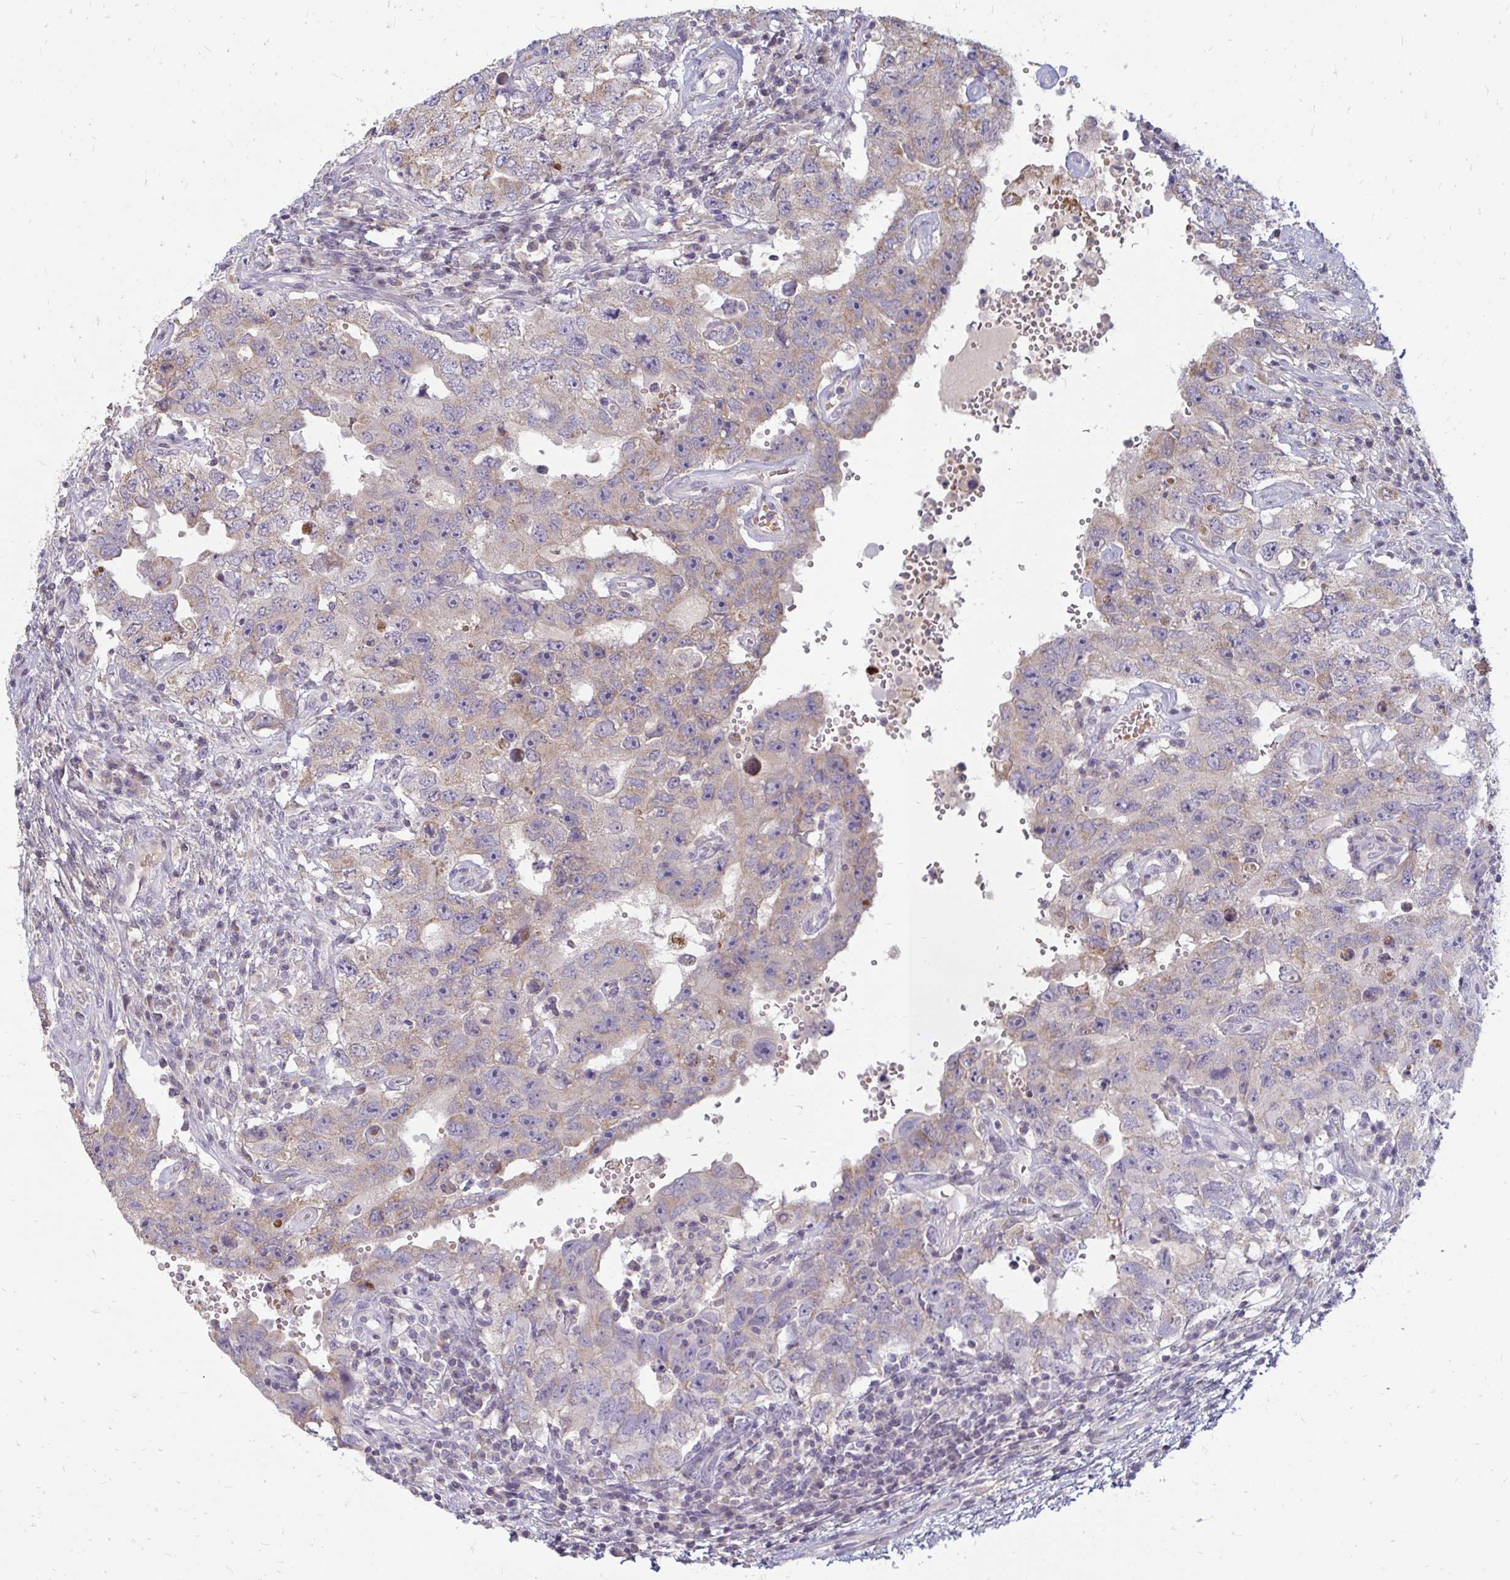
{"staining": {"intensity": "weak", "quantity": "25%-75%", "location": "cytoplasmic/membranous"}, "tissue": "testis cancer", "cell_type": "Tumor cells", "image_type": "cancer", "snomed": [{"axis": "morphology", "description": "Carcinoma, Embryonal, NOS"}, {"axis": "topography", "description": "Testis"}], "caption": "The image demonstrates staining of testis cancer, revealing weak cytoplasmic/membranous protein staining (brown color) within tumor cells.", "gene": "RAB33A", "patient": {"sex": "male", "age": 26}}